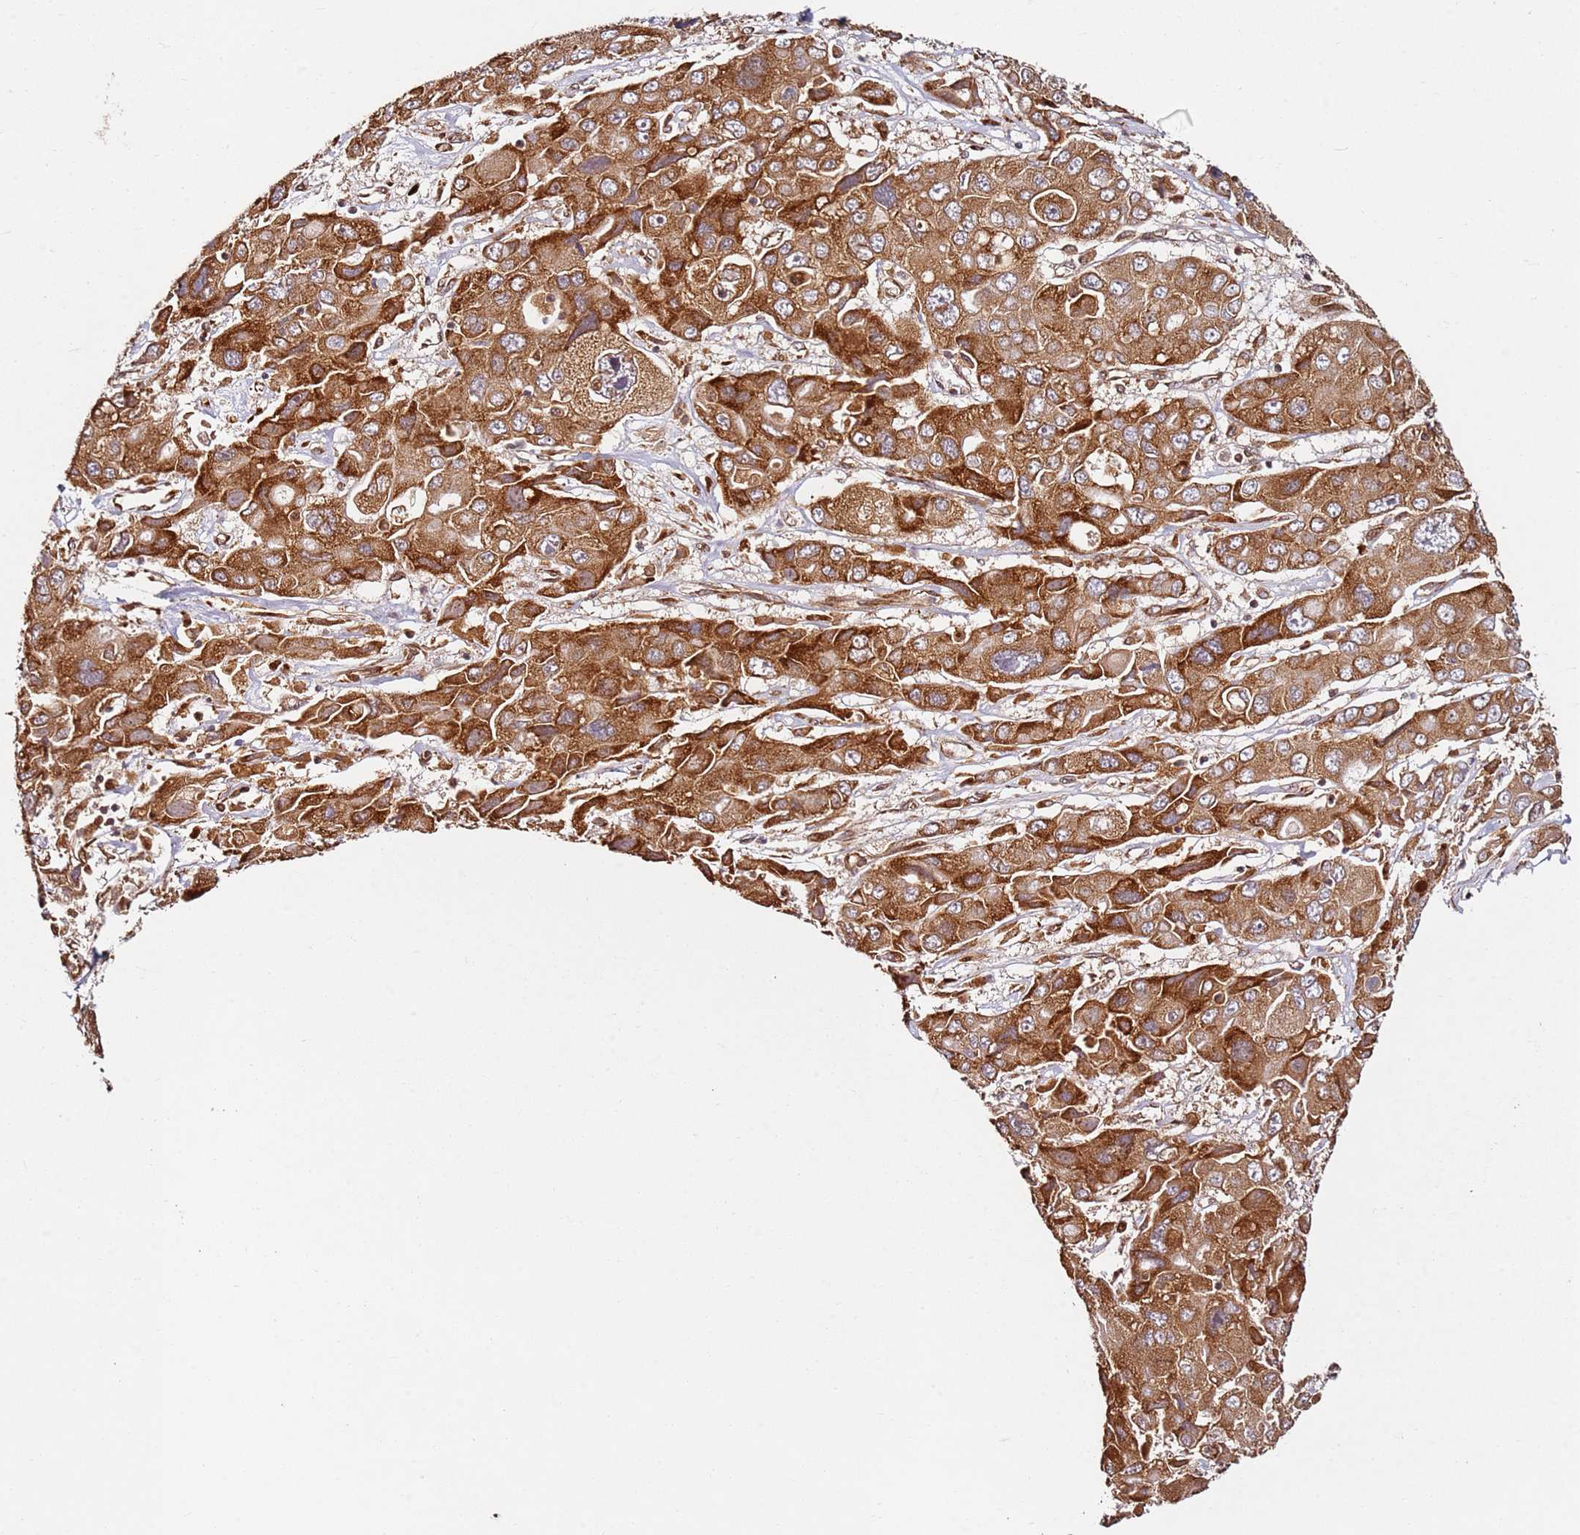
{"staining": {"intensity": "strong", "quantity": ">75%", "location": "cytoplasmic/membranous"}, "tissue": "liver cancer", "cell_type": "Tumor cells", "image_type": "cancer", "snomed": [{"axis": "morphology", "description": "Cholangiocarcinoma"}, {"axis": "topography", "description": "Liver"}], "caption": "About >75% of tumor cells in liver cancer demonstrate strong cytoplasmic/membranous protein positivity as visualized by brown immunohistochemical staining.", "gene": "RPS3A", "patient": {"sex": "male", "age": 67}}